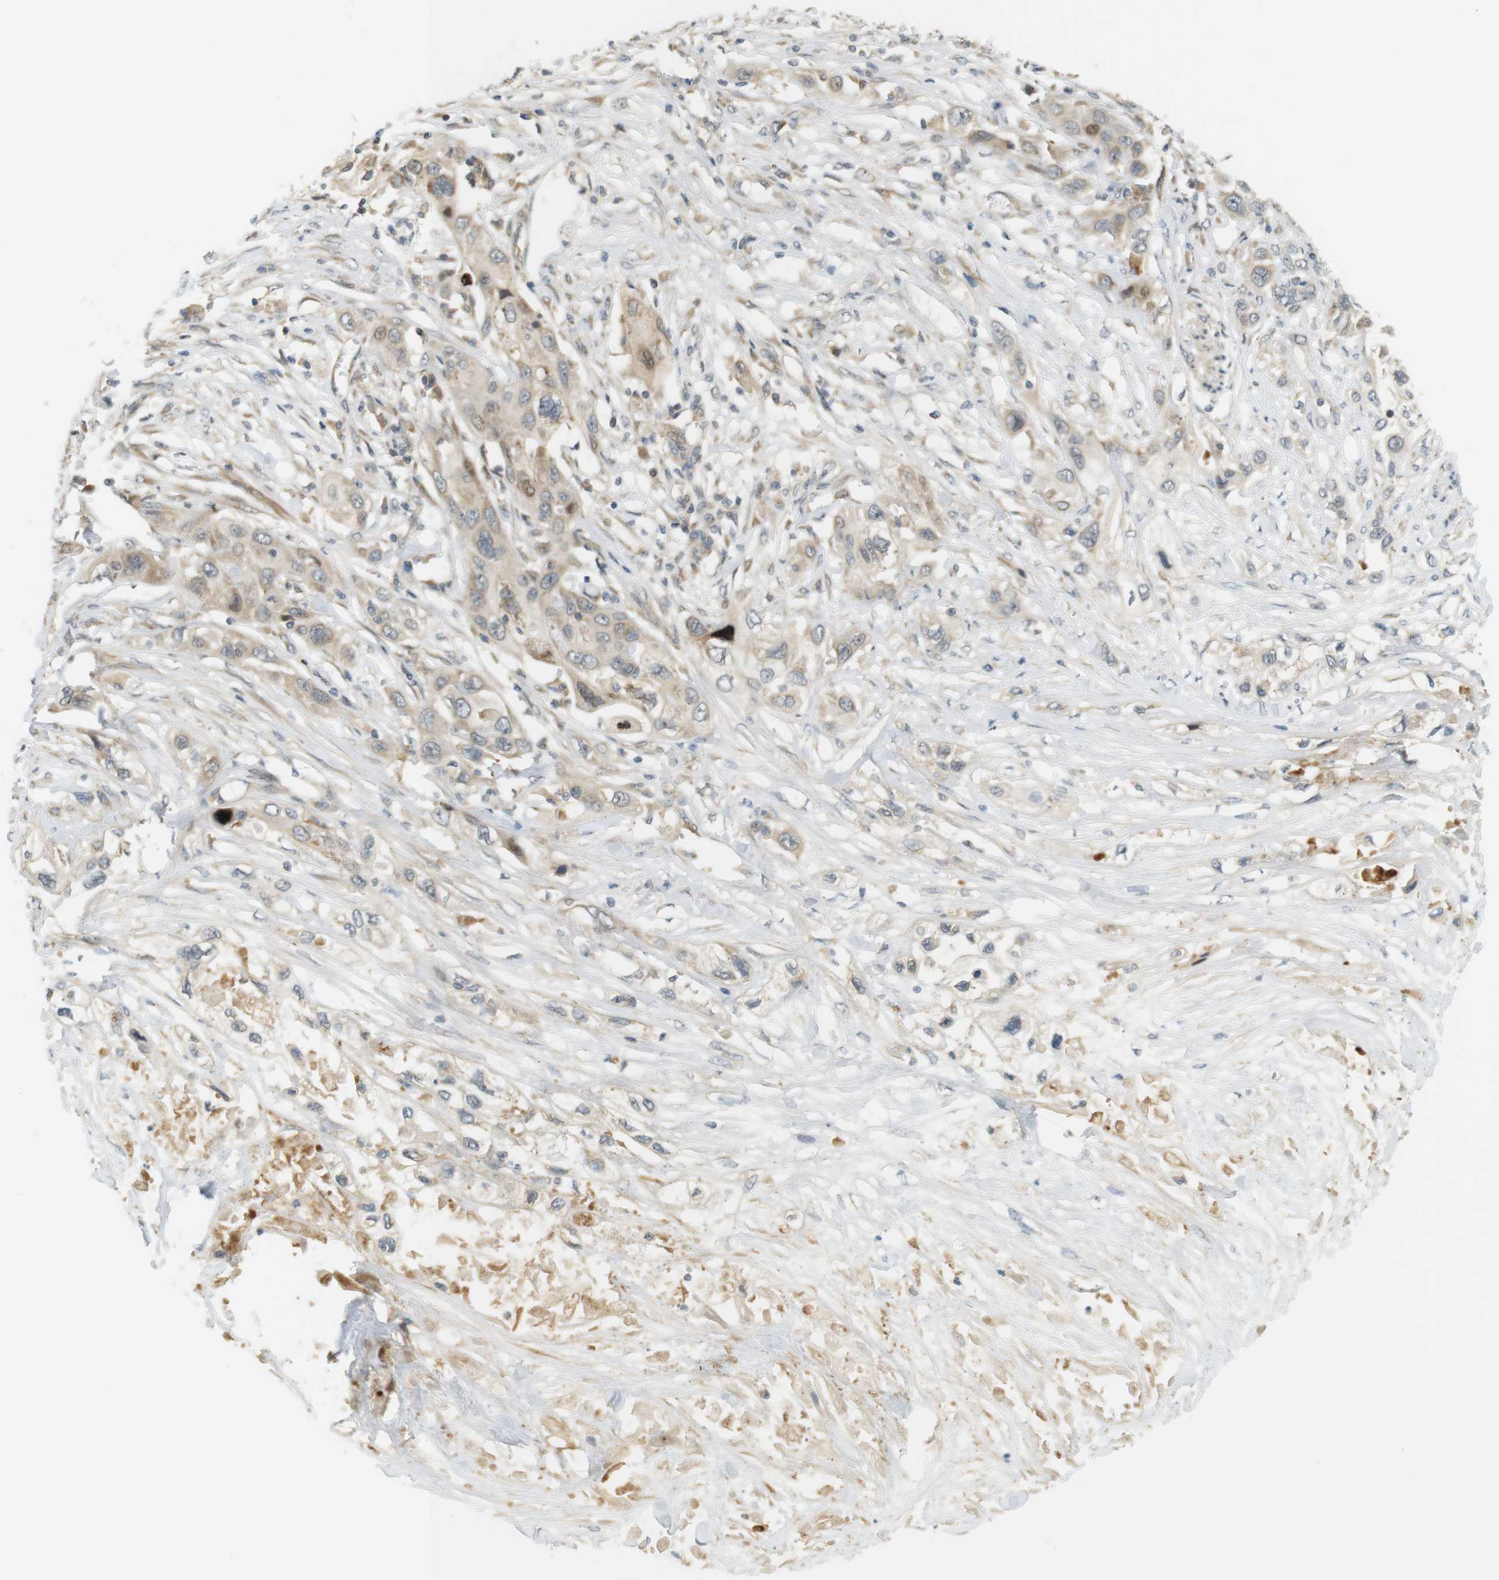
{"staining": {"intensity": "weak", "quantity": ">75%", "location": "cytoplasmic/membranous"}, "tissue": "pancreatic cancer", "cell_type": "Tumor cells", "image_type": "cancer", "snomed": [{"axis": "morphology", "description": "Adenocarcinoma, NOS"}, {"axis": "topography", "description": "Pancreas"}], "caption": "IHC photomicrograph of human pancreatic cancer (adenocarcinoma) stained for a protein (brown), which displays low levels of weak cytoplasmic/membranous positivity in approximately >75% of tumor cells.", "gene": "CLRN3", "patient": {"sex": "female", "age": 70}}